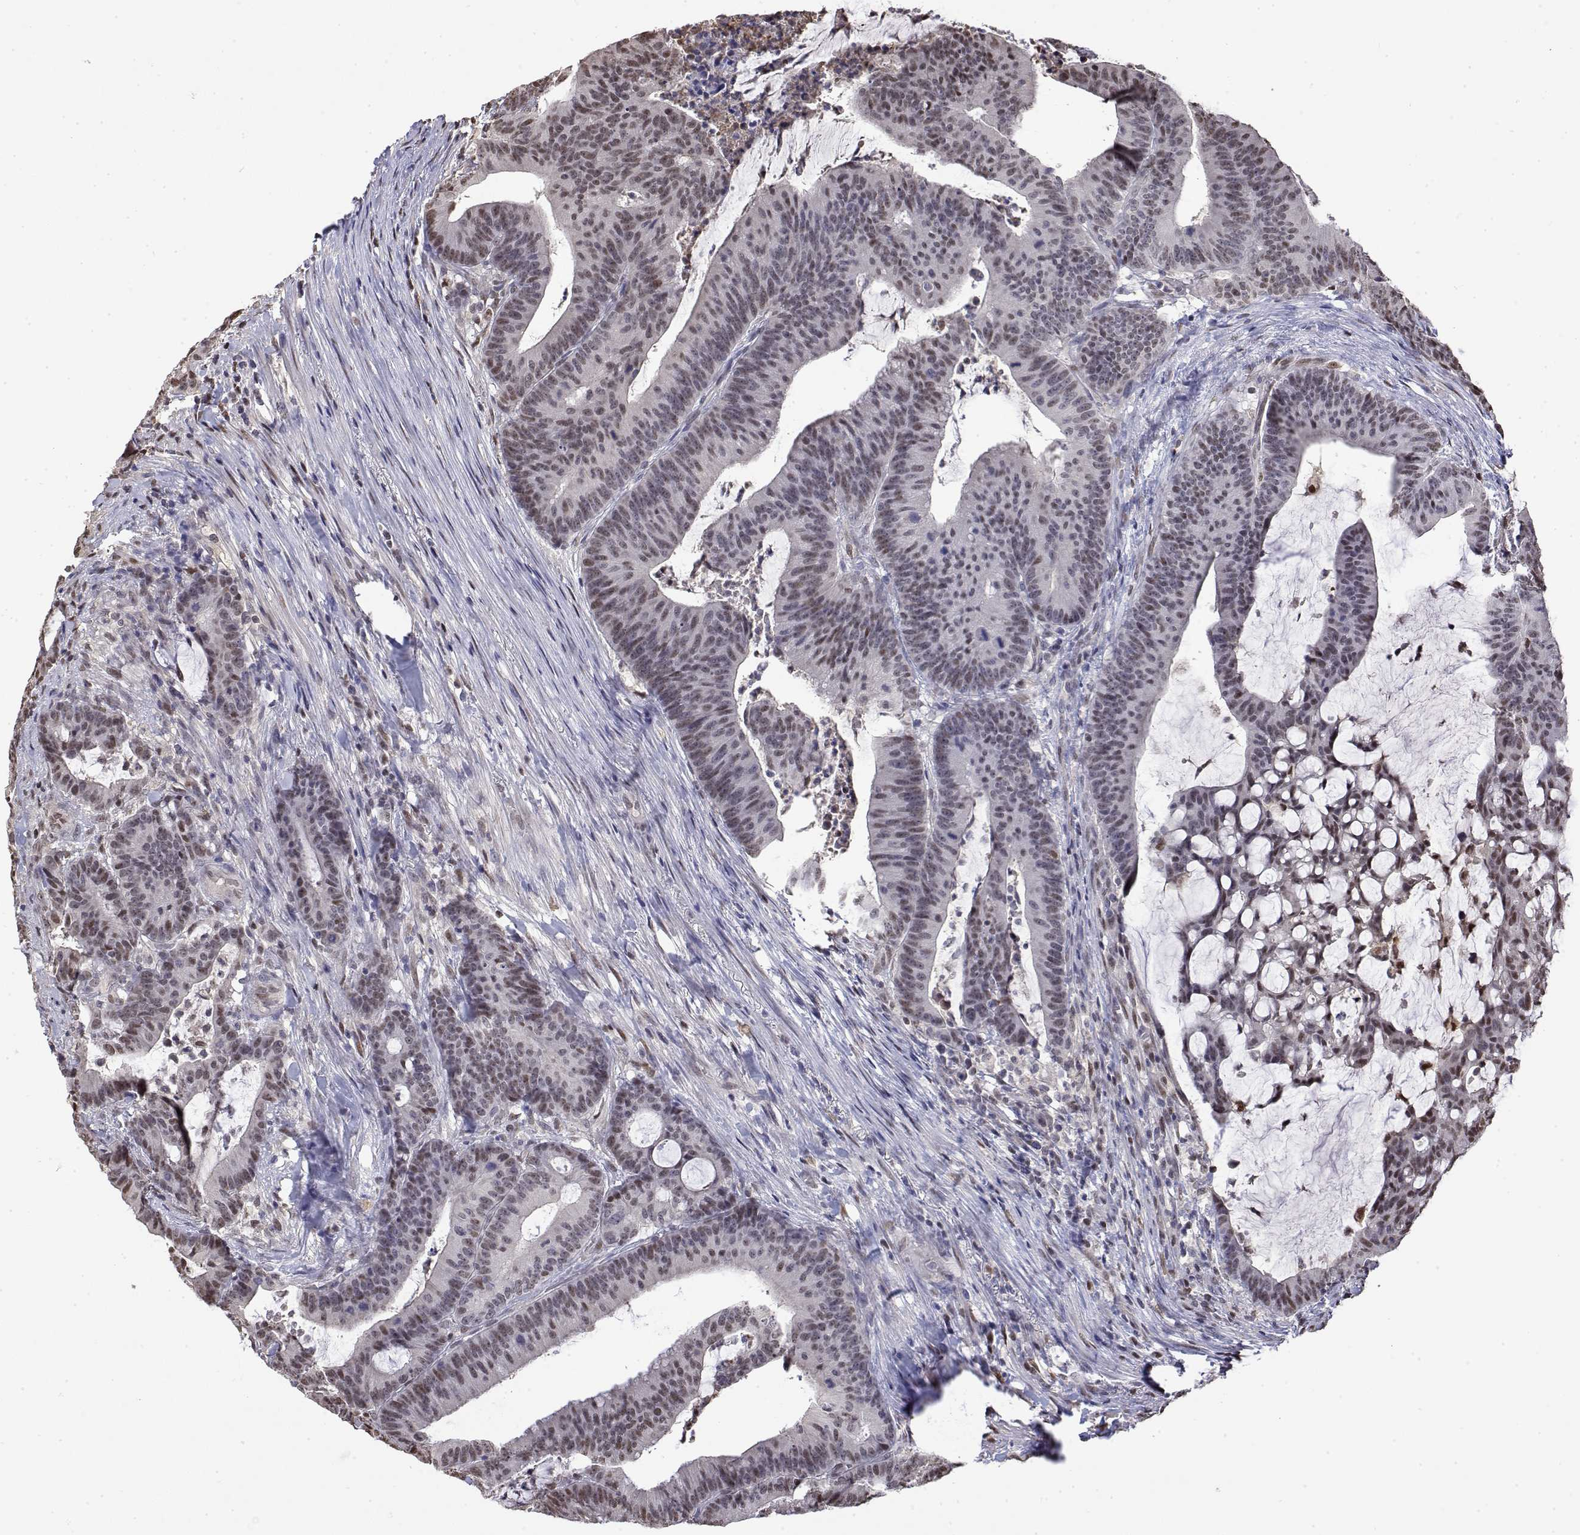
{"staining": {"intensity": "moderate", "quantity": "<25%", "location": "nuclear"}, "tissue": "colorectal cancer", "cell_type": "Tumor cells", "image_type": "cancer", "snomed": [{"axis": "morphology", "description": "Adenocarcinoma, NOS"}, {"axis": "topography", "description": "Colon"}], "caption": "Moderate nuclear protein positivity is present in approximately <25% of tumor cells in colorectal cancer. The staining is performed using DAB (3,3'-diaminobenzidine) brown chromogen to label protein expression. The nuclei are counter-stained blue using hematoxylin.", "gene": "TPI1", "patient": {"sex": "female", "age": 78}}